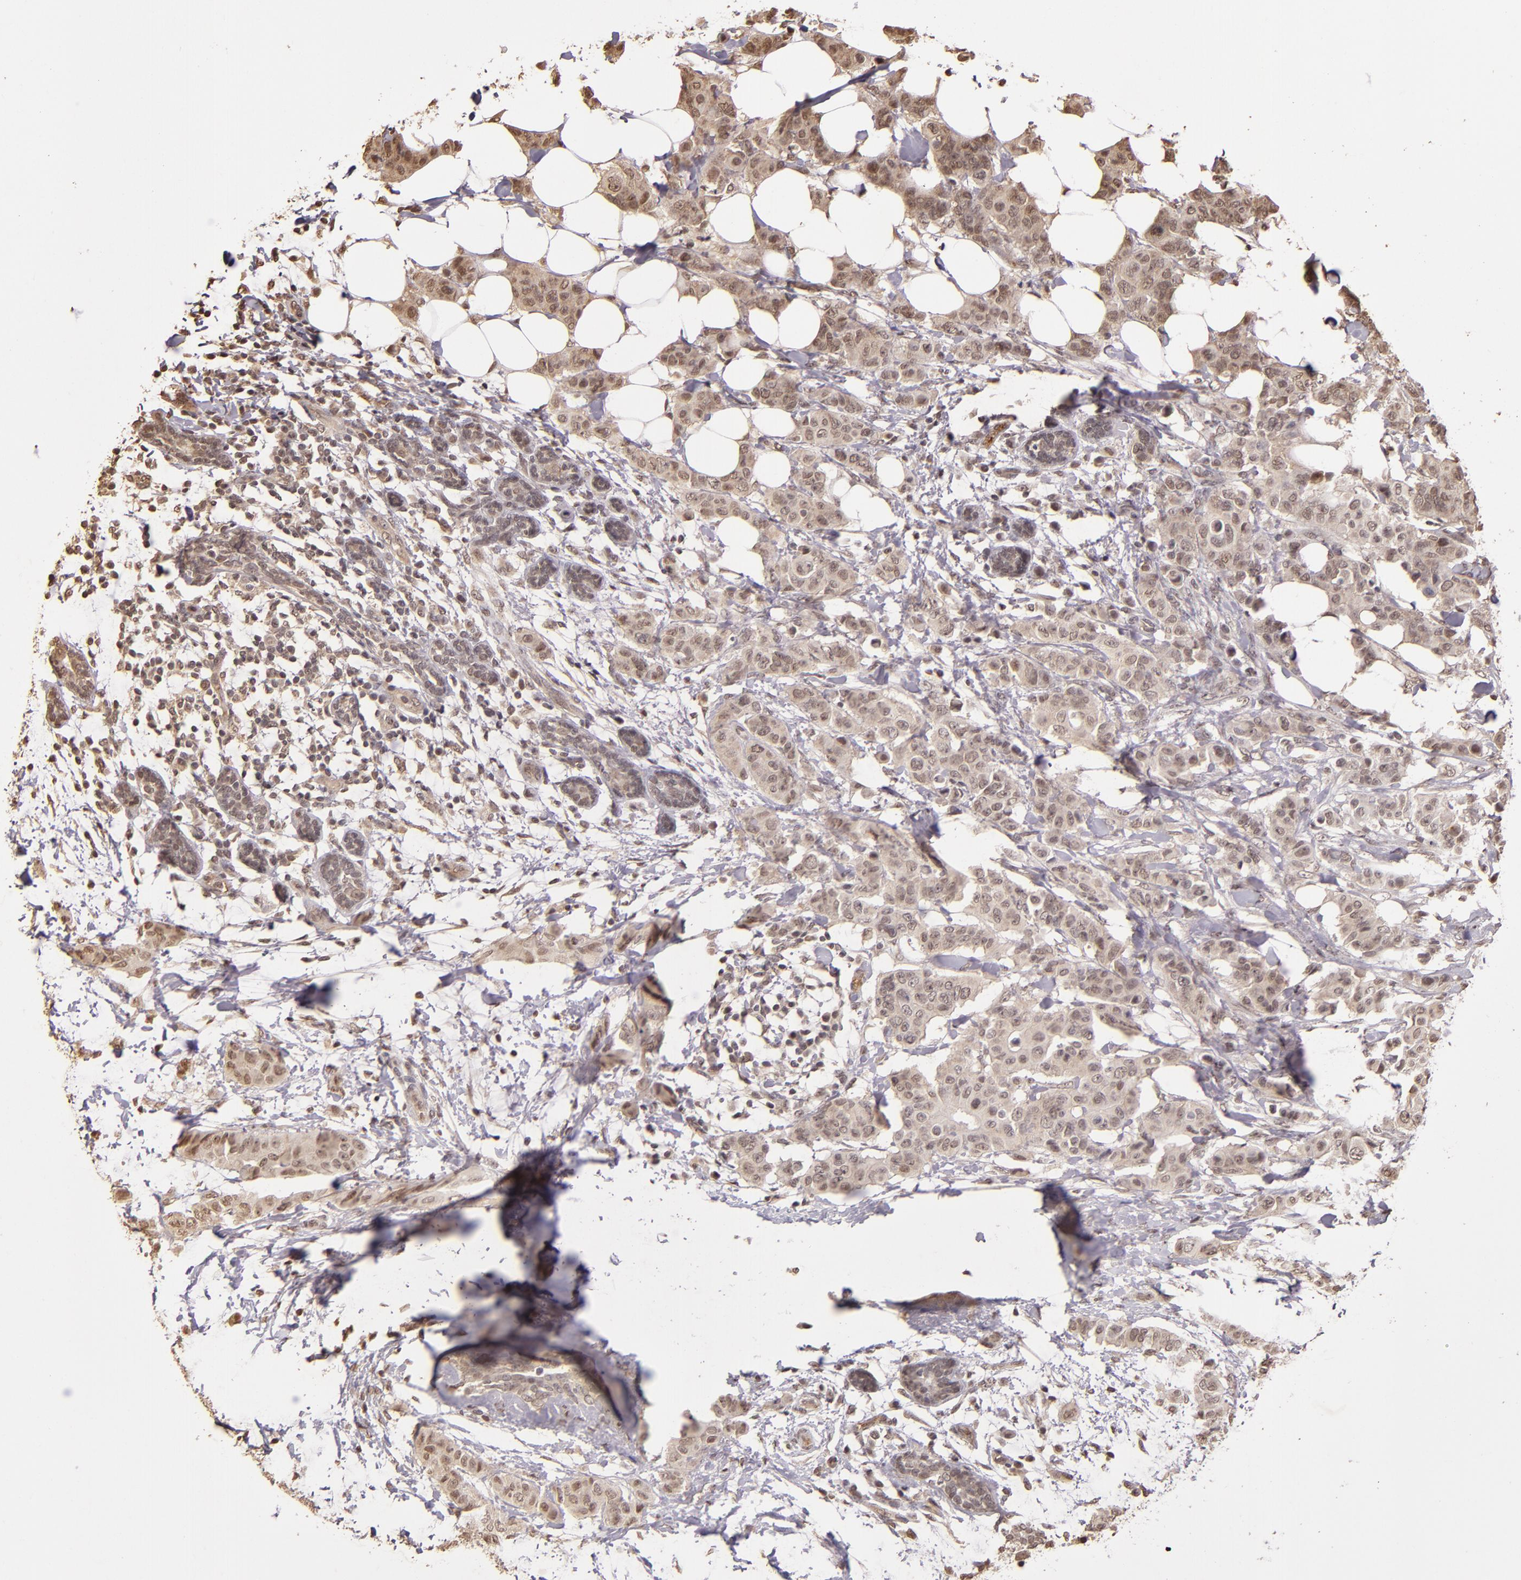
{"staining": {"intensity": "weak", "quantity": ">75%", "location": "cytoplasmic/membranous,nuclear"}, "tissue": "breast cancer", "cell_type": "Tumor cells", "image_type": "cancer", "snomed": [{"axis": "morphology", "description": "Duct carcinoma"}, {"axis": "topography", "description": "Breast"}], "caption": "Protein staining of breast cancer tissue reveals weak cytoplasmic/membranous and nuclear positivity in approximately >75% of tumor cells.", "gene": "CUL1", "patient": {"sex": "female", "age": 40}}